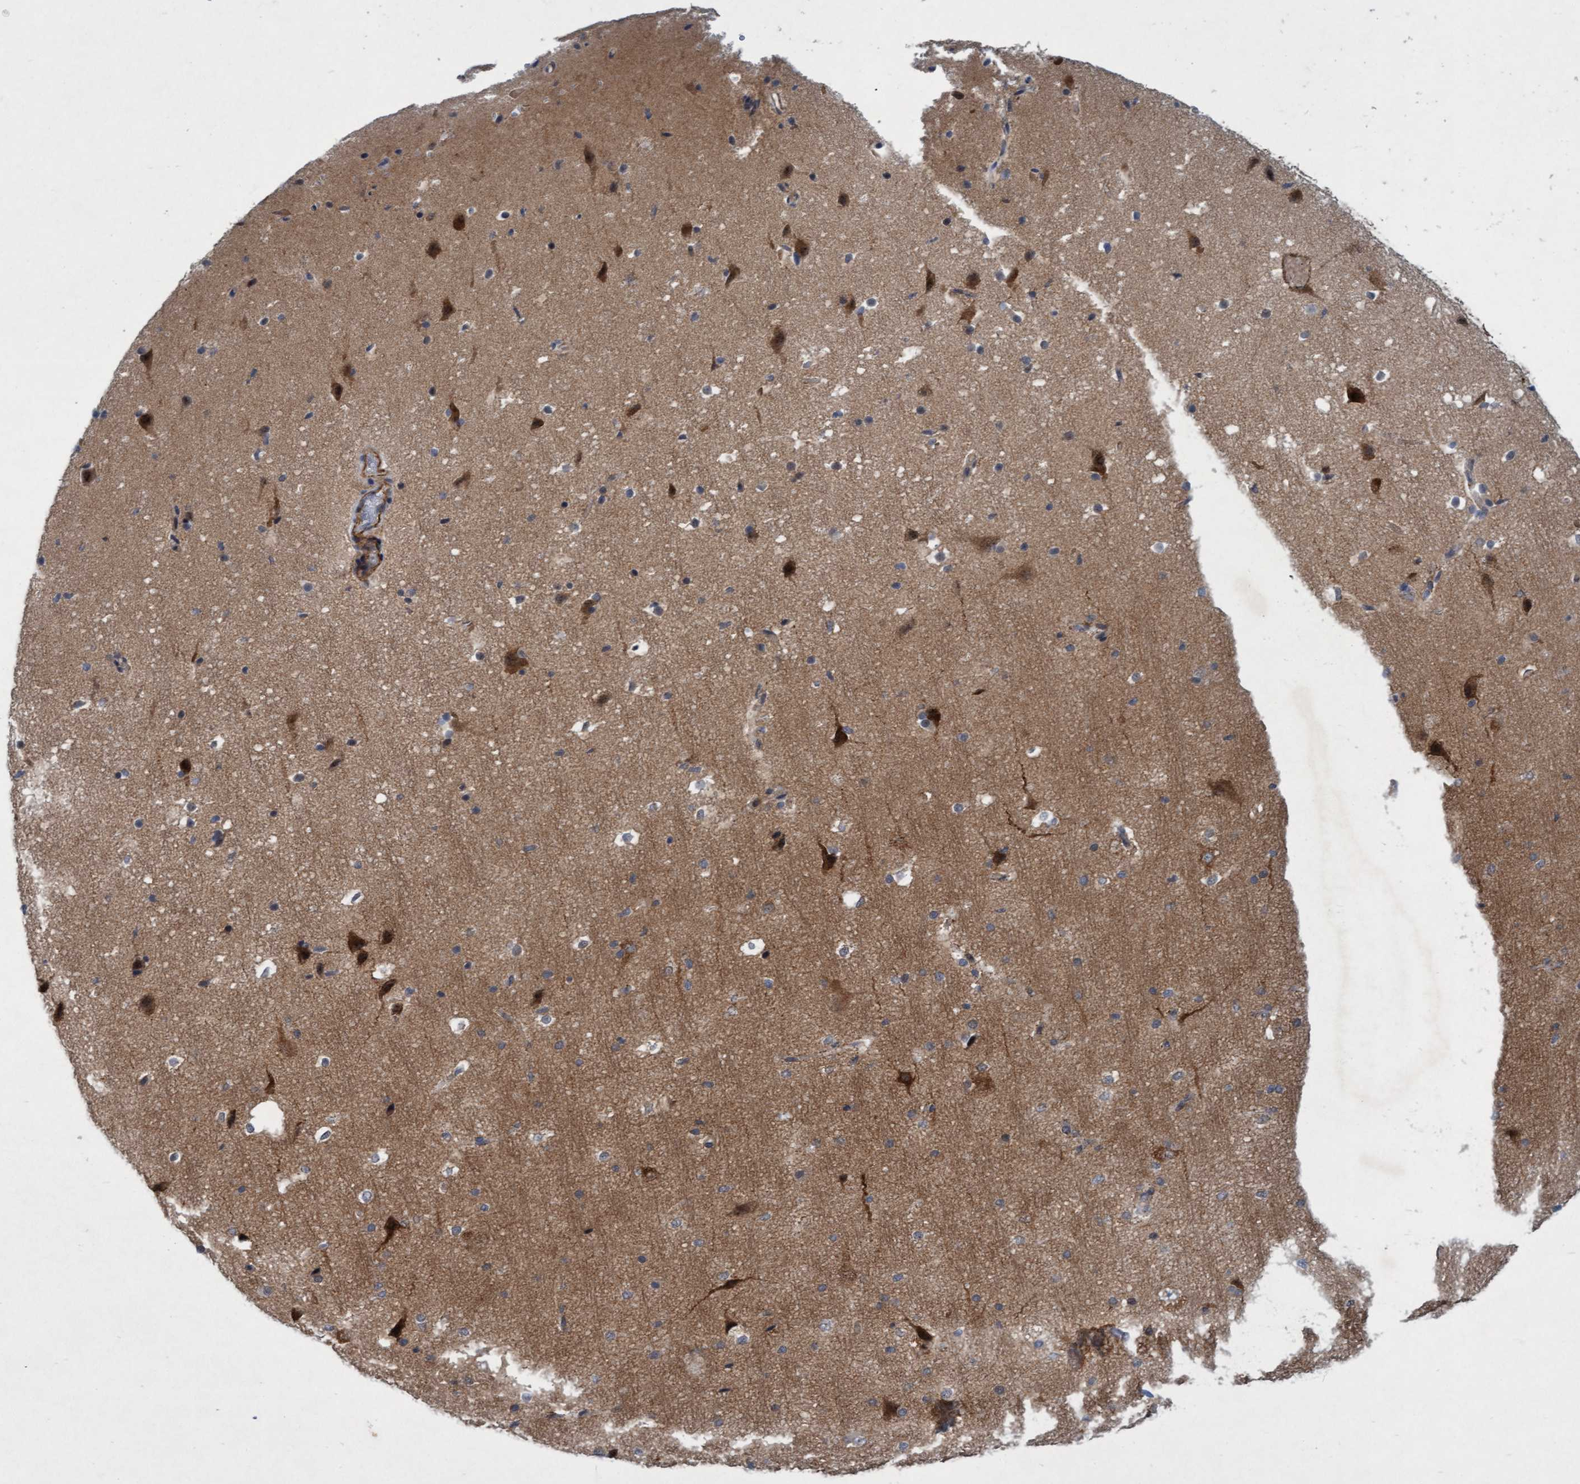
{"staining": {"intensity": "moderate", "quantity": ">75%", "location": "cytoplasmic/membranous"}, "tissue": "cerebral cortex", "cell_type": "Endothelial cells", "image_type": "normal", "snomed": [{"axis": "morphology", "description": "Normal tissue, NOS"}, {"axis": "morphology", "description": "Developmental malformation"}, {"axis": "topography", "description": "Cerebral cortex"}], "caption": "Approximately >75% of endothelial cells in normal cerebral cortex display moderate cytoplasmic/membranous protein positivity as visualized by brown immunohistochemical staining.", "gene": "RAP1GAP2", "patient": {"sex": "female", "age": 30}}